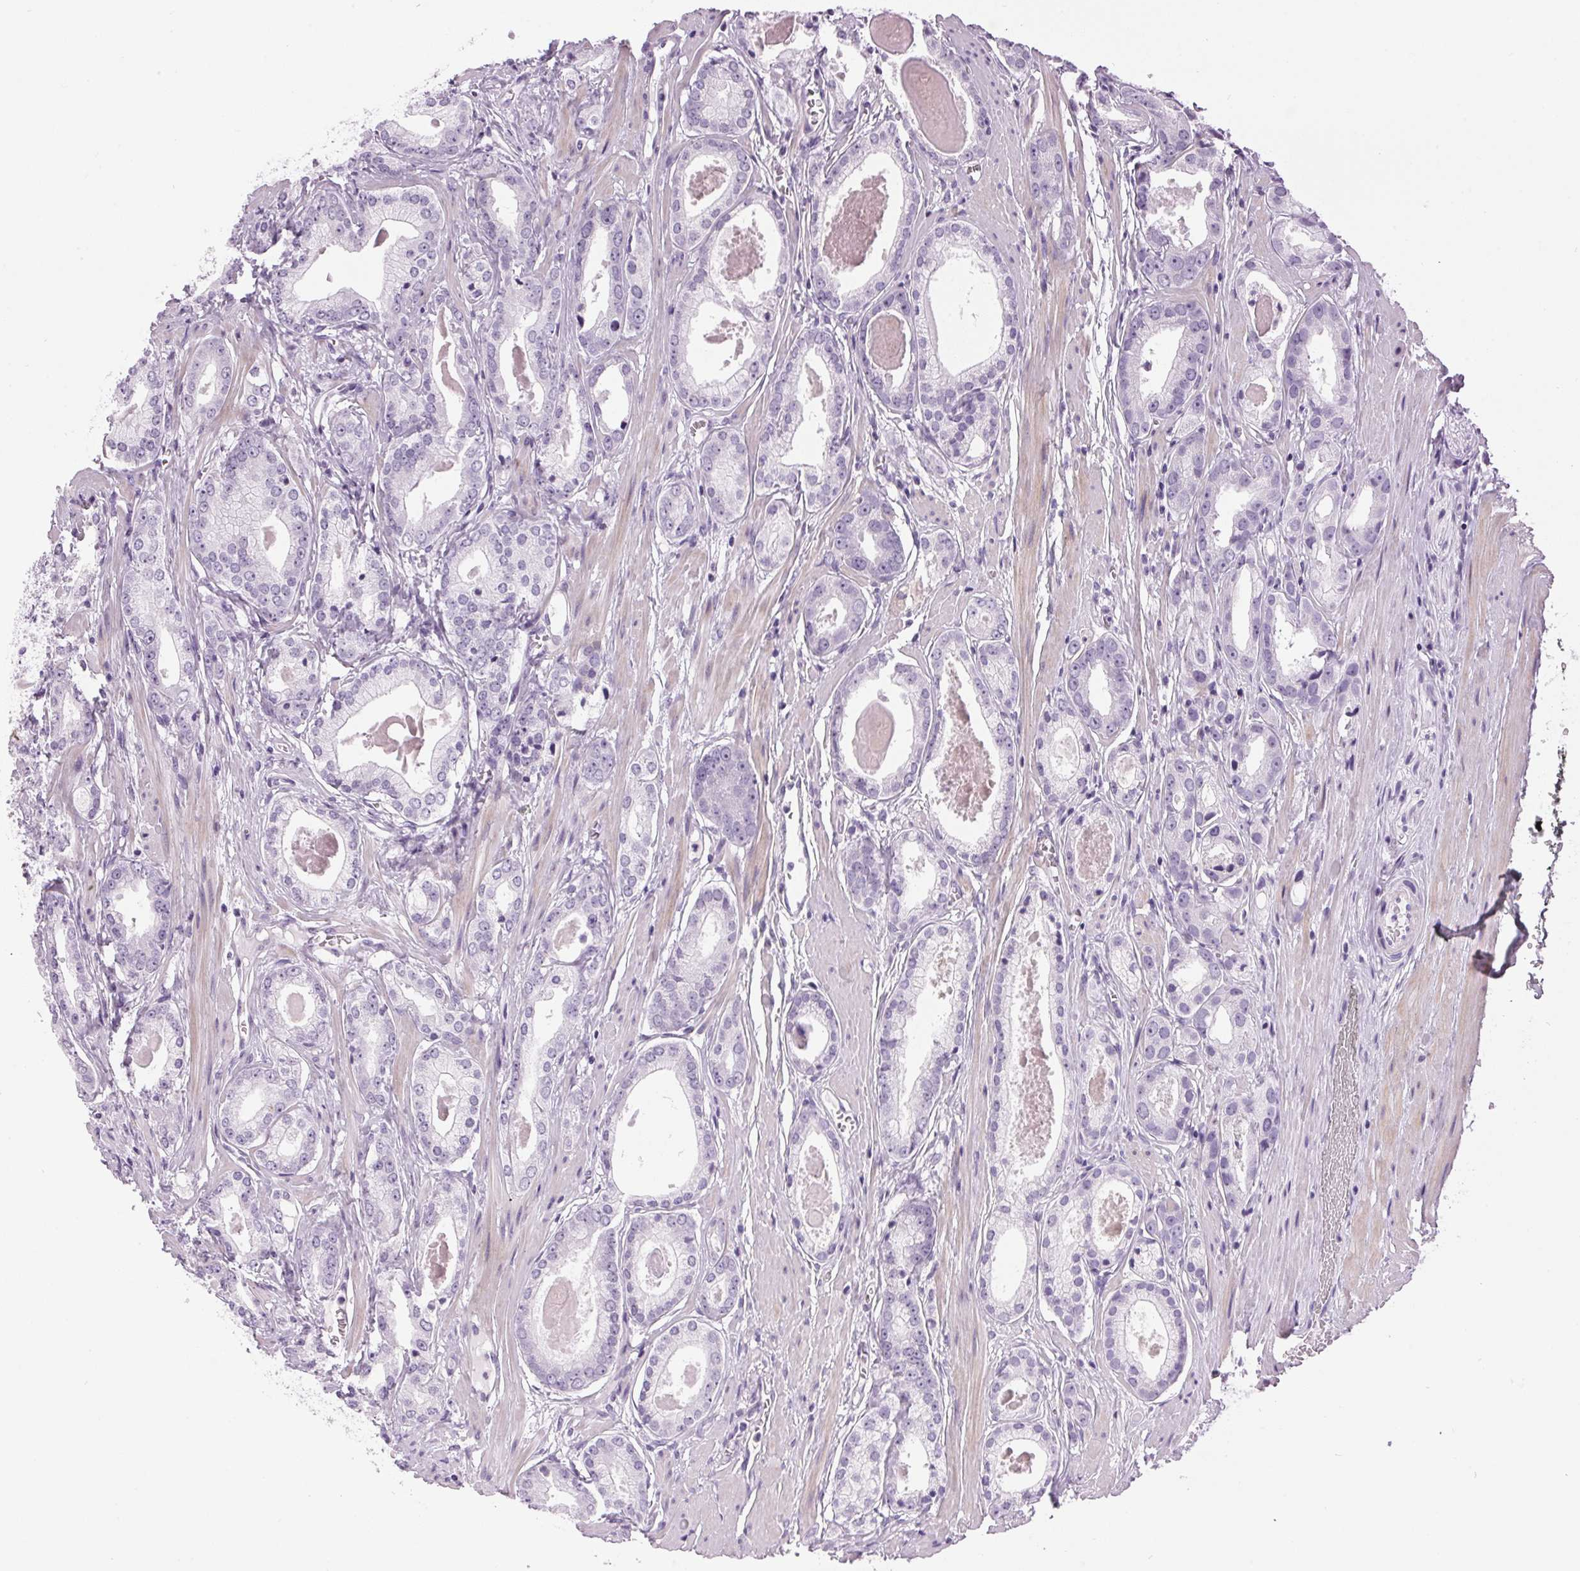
{"staining": {"intensity": "negative", "quantity": "none", "location": "none"}, "tissue": "prostate cancer", "cell_type": "Tumor cells", "image_type": "cancer", "snomed": [{"axis": "morphology", "description": "Adenocarcinoma, NOS"}, {"axis": "morphology", "description": "Adenocarcinoma, Low grade"}, {"axis": "topography", "description": "Prostate"}], "caption": "The image shows no staining of tumor cells in prostate adenocarcinoma. (DAB (3,3'-diaminobenzidine) IHC, high magnification).", "gene": "SP7", "patient": {"sex": "male", "age": 64}}